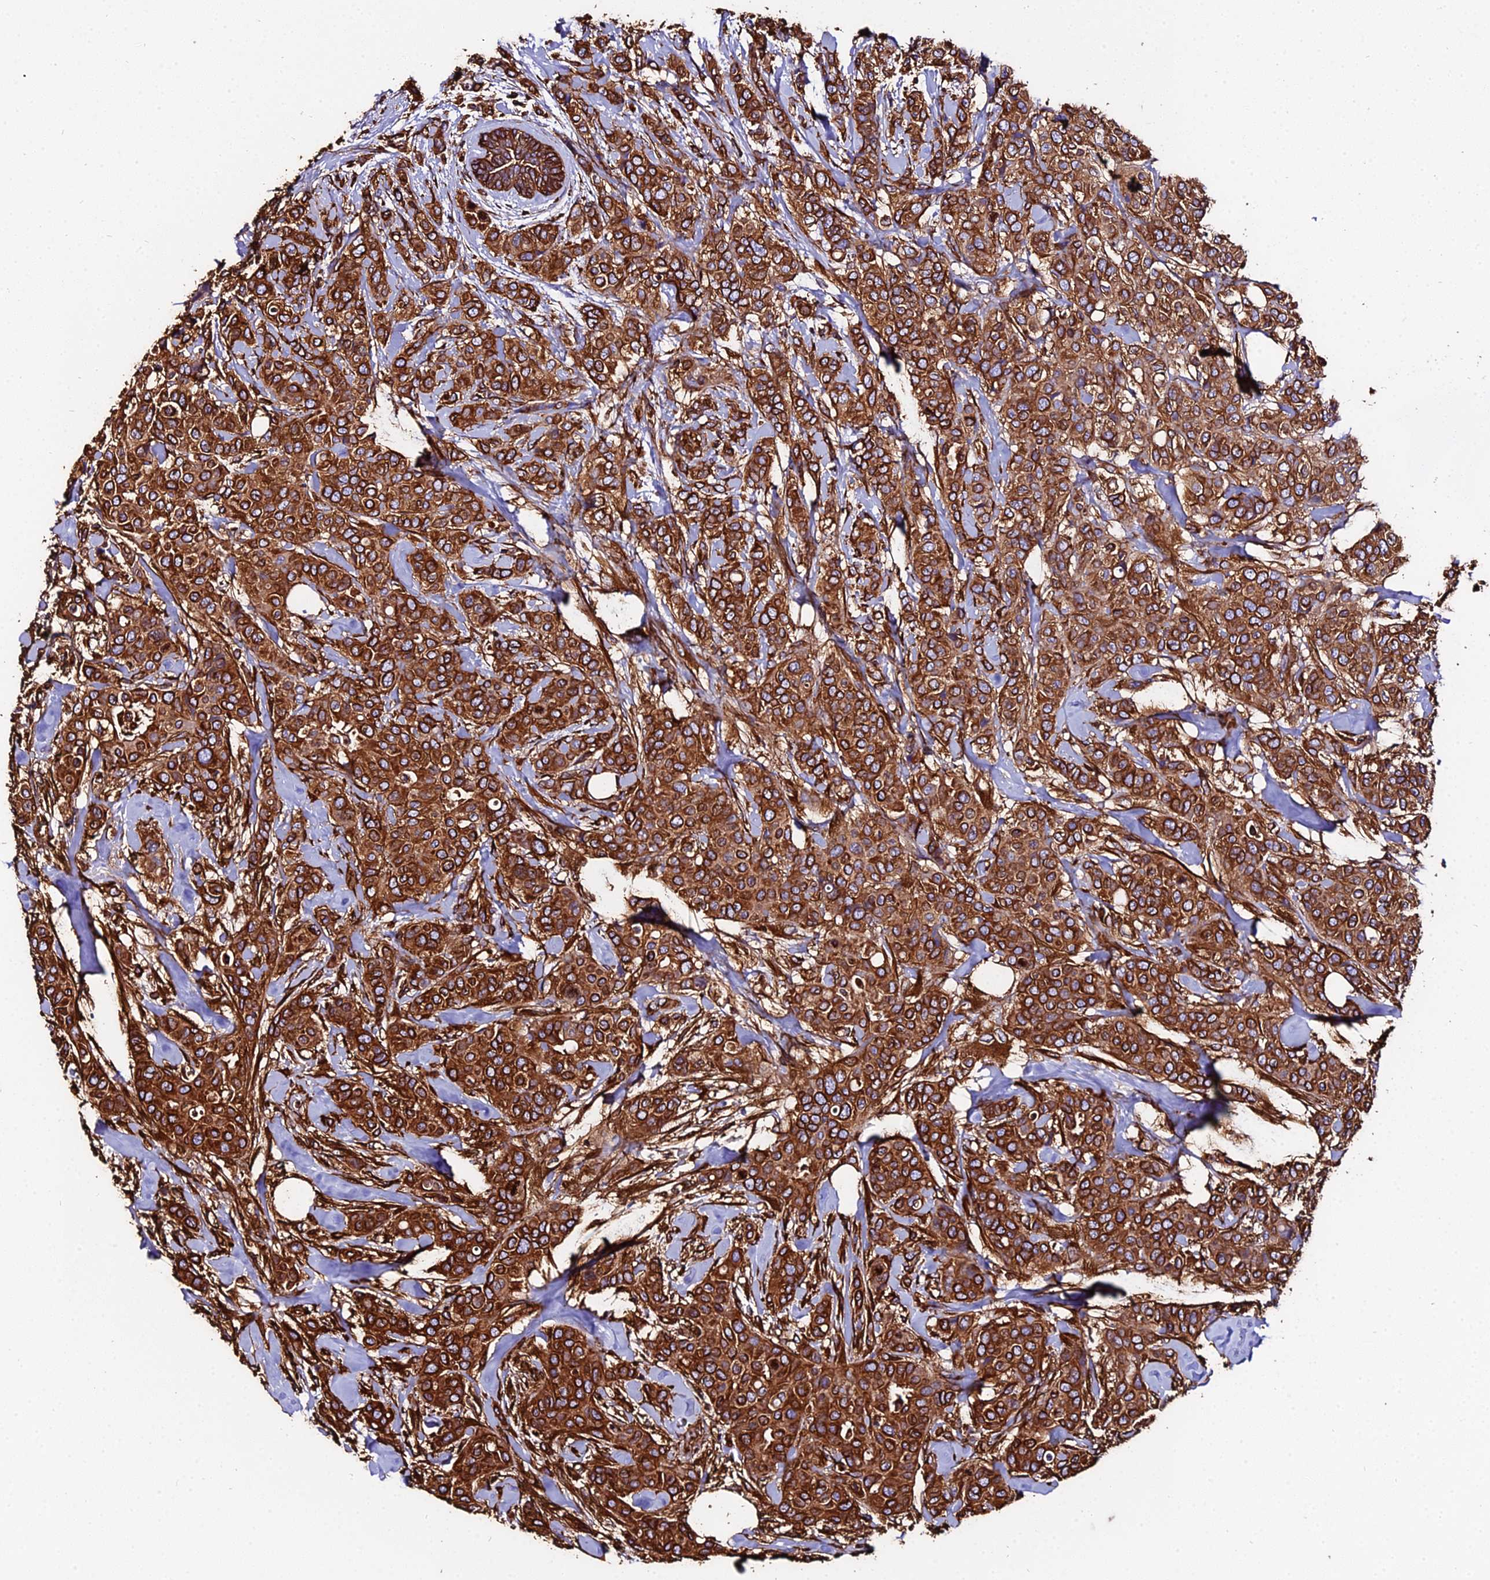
{"staining": {"intensity": "strong", "quantity": ">75%", "location": "cytoplasmic/membranous"}, "tissue": "breast cancer", "cell_type": "Tumor cells", "image_type": "cancer", "snomed": [{"axis": "morphology", "description": "Lobular carcinoma"}, {"axis": "topography", "description": "Breast"}], "caption": "Protein positivity by immunohistochemistry (IHC) reveals strong cytoplasmic/membranous expression in about >75% of tumor cells in breast cancer.", "gene": "TUBA3D", "patient": {"sex": "female", "age": 51}}